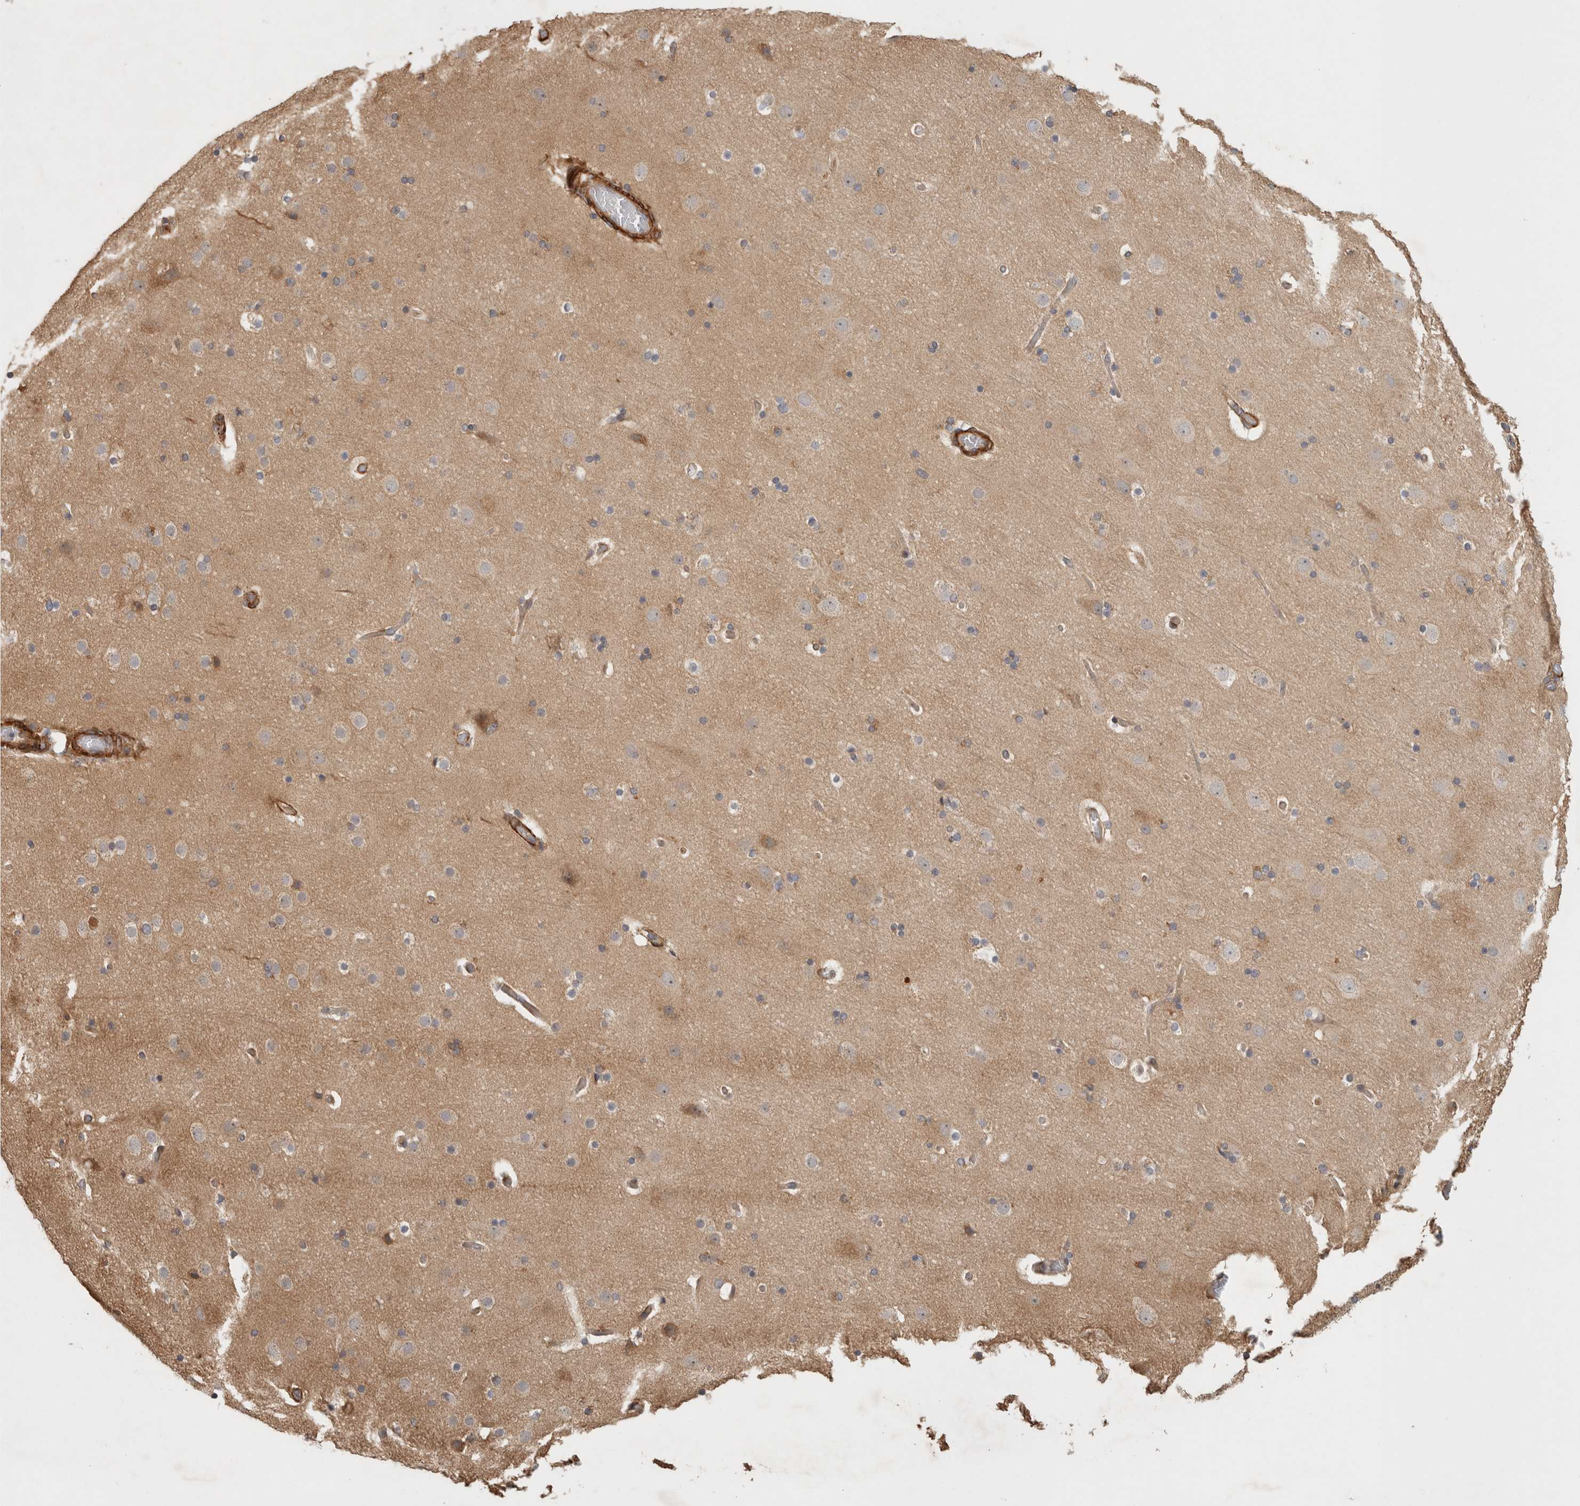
{"staining": {"intensity": "moderate", "quantity": "25%-75%", "location": "cytoplasmic/membranous"}, "tissue": "cerebral cortex", "cell_type": "Endothelial cells", "image_type": "normal", "snomed": [{"axis": "morphology", "description": "Normal tissue, NOS"}, {"axis": "topography", "description": "Cerebral cortex"}], "caption": "This photomicrograph demonstrates immunohistochemistry (IHC) staining of benign cerebral cortex, with medium moderate cytoplasmic/membranous positivity in approximately 25%-75% of endothelial cells.", "gene": "SIPA1L2", "patient": {"sex": "male", "age": 57}}